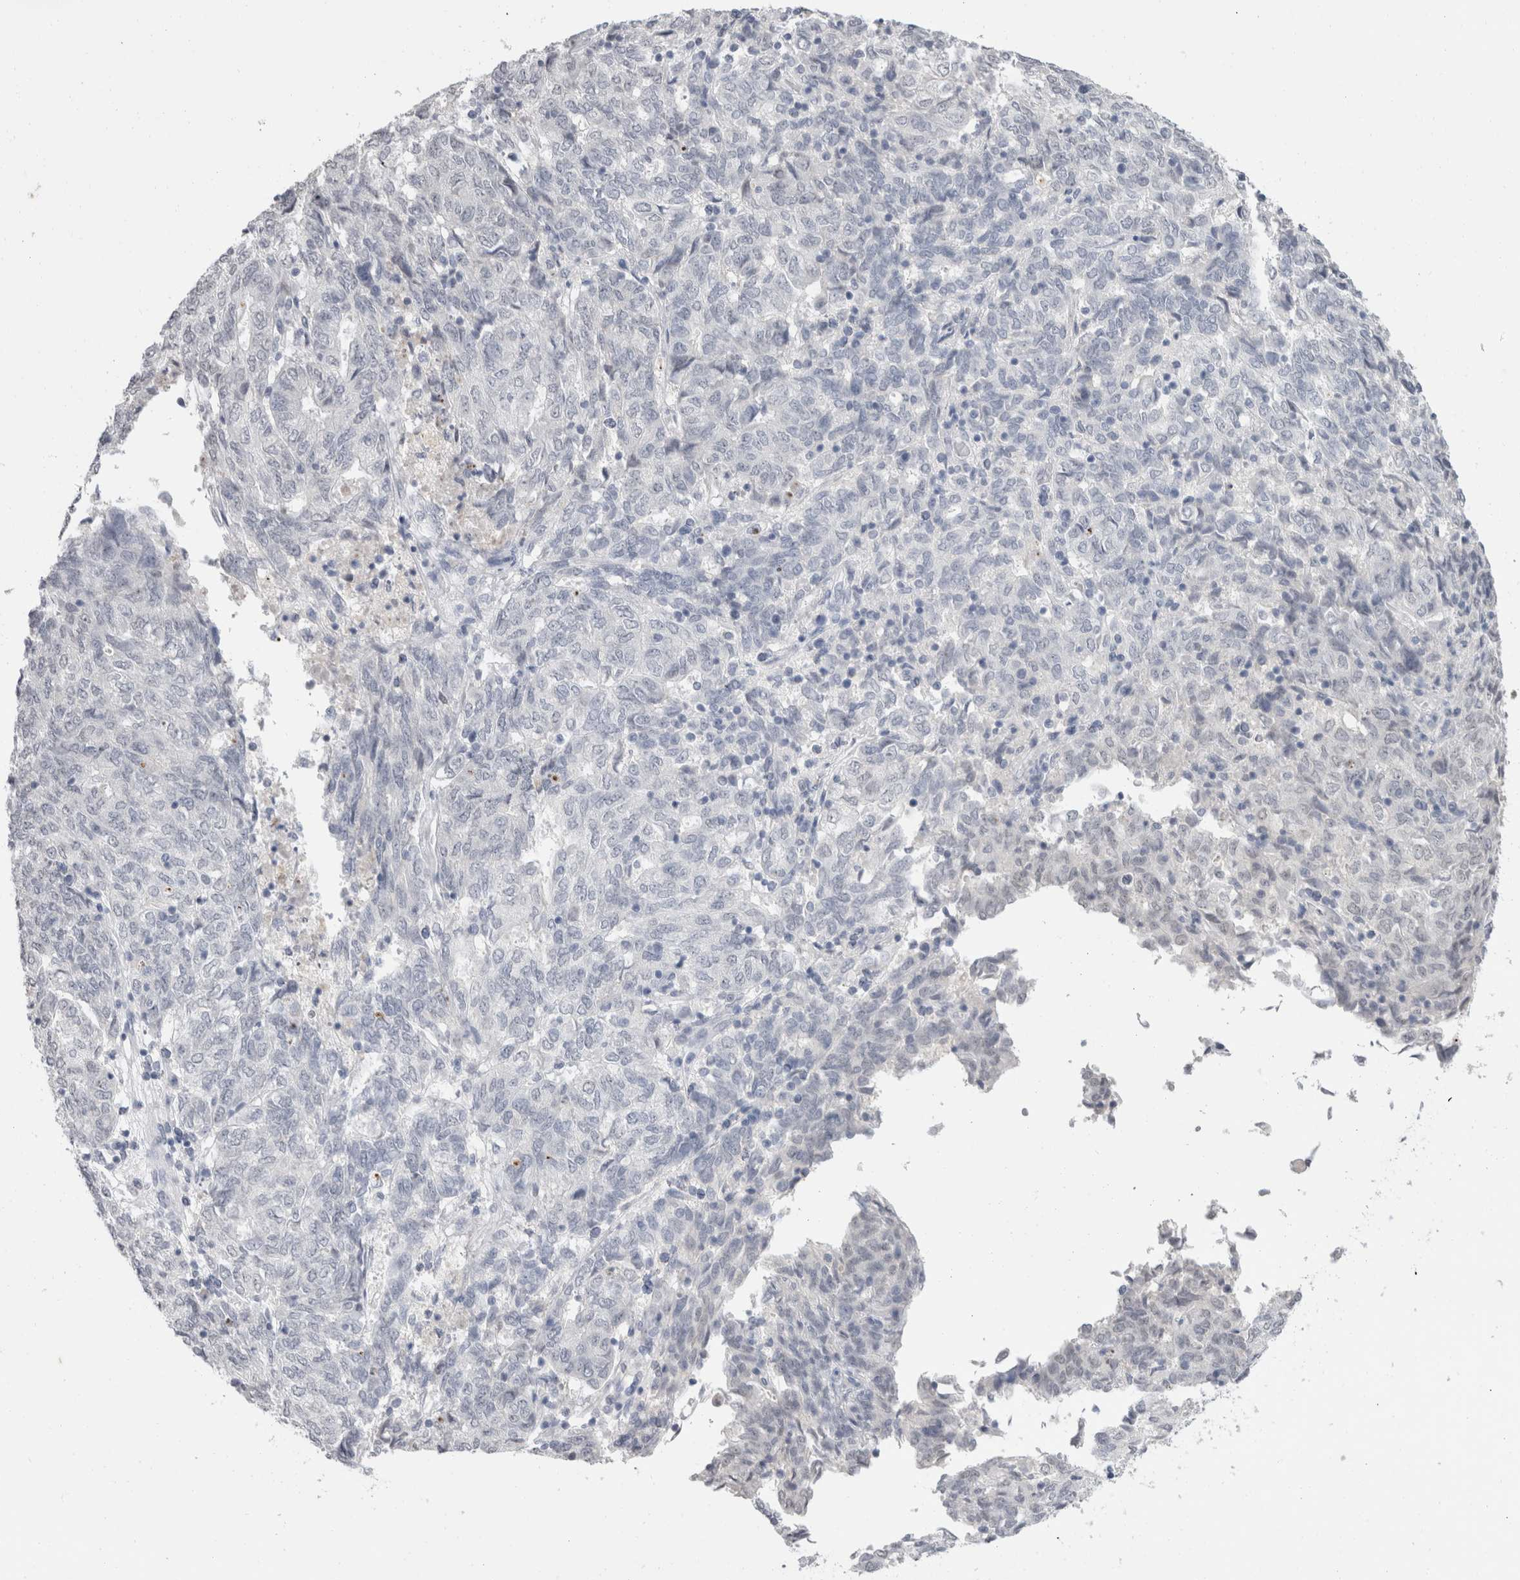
{"staining": {"intensity": "negative", "quantity": "none", "location": "none"}, "tissue": "endometrial cancer", "cell_type": "Tumor cells", "image_type": "cancer", "snomed": [{"axis": "morphology", "description": "Adenocarcinoma, NOS"}, {"axis": "topography", "description": "Endometrium"}], "caption": "The immunohistochemistry (IHC) micrograph has no significant expression in tumor cells of endometrial adenocarcinoma tissue.", "gene": "CADM3", "patient": {"sex": "female", "age": 80}}